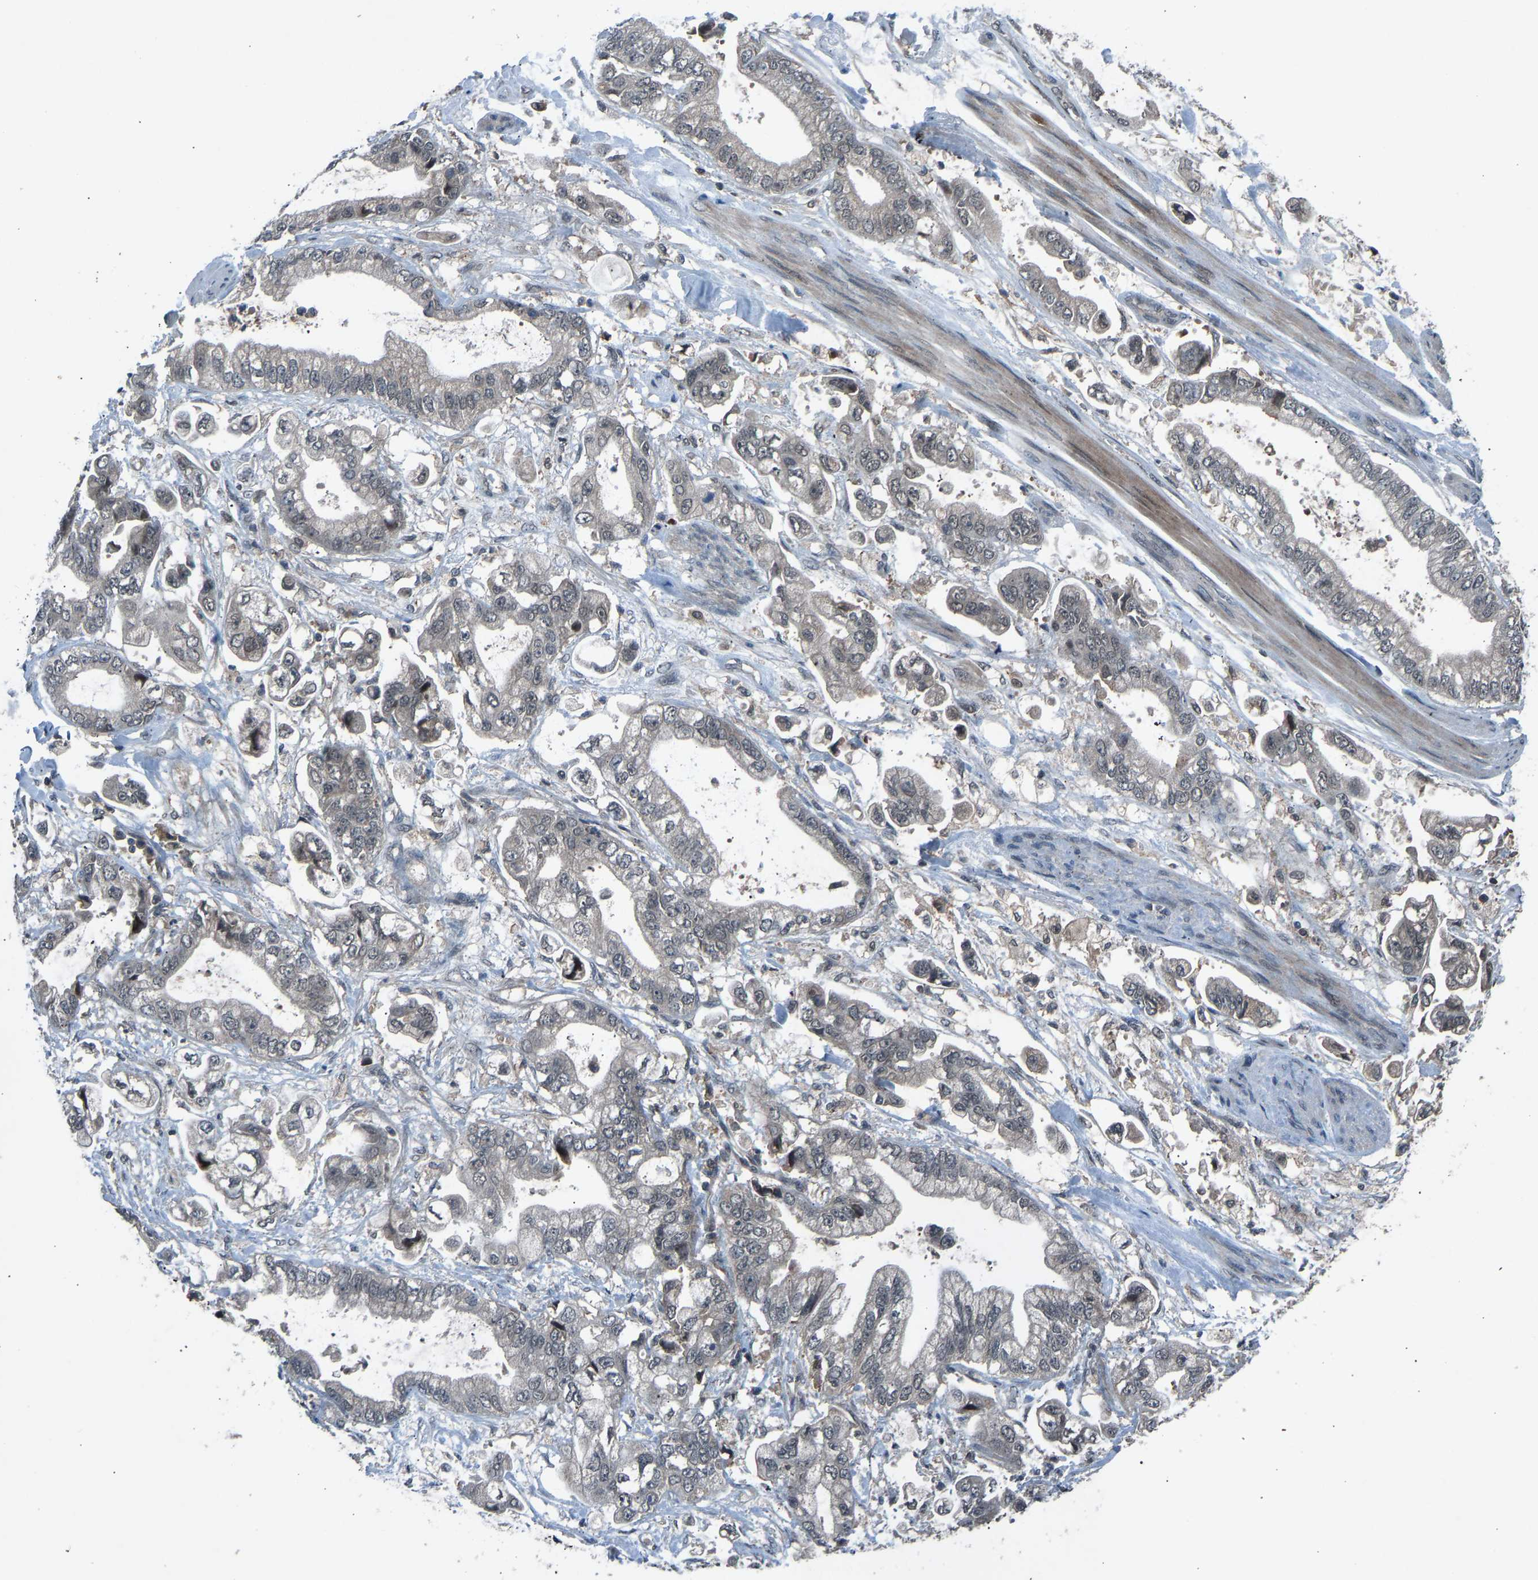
{"staining": {"intensity": "weak", "quantity": "25%-75%", "location": "cytoplasmic/membranous"}, "tissue": "stomach cancer", "cell_type": "Tumor cells", "image_type": "cancer", "snomed": [{"axis": "morphology", "description": "Normal tissue, NOS"}, {"axis": "morphology", "description": "Adenocarcinoma, NOS"}, {"axis": "topography", "description": "Stomach"}], "caption": "Immunohistochemistry (IHC) (DAB) staining of stomach cancer (adenocarcinoma) exhibits weak cytoplasmic/membranous protein expression in approximately 25%-75% of tumor cells.", "gene": "SLC43A1", "patient": {"sex": "male", "age": 62}}